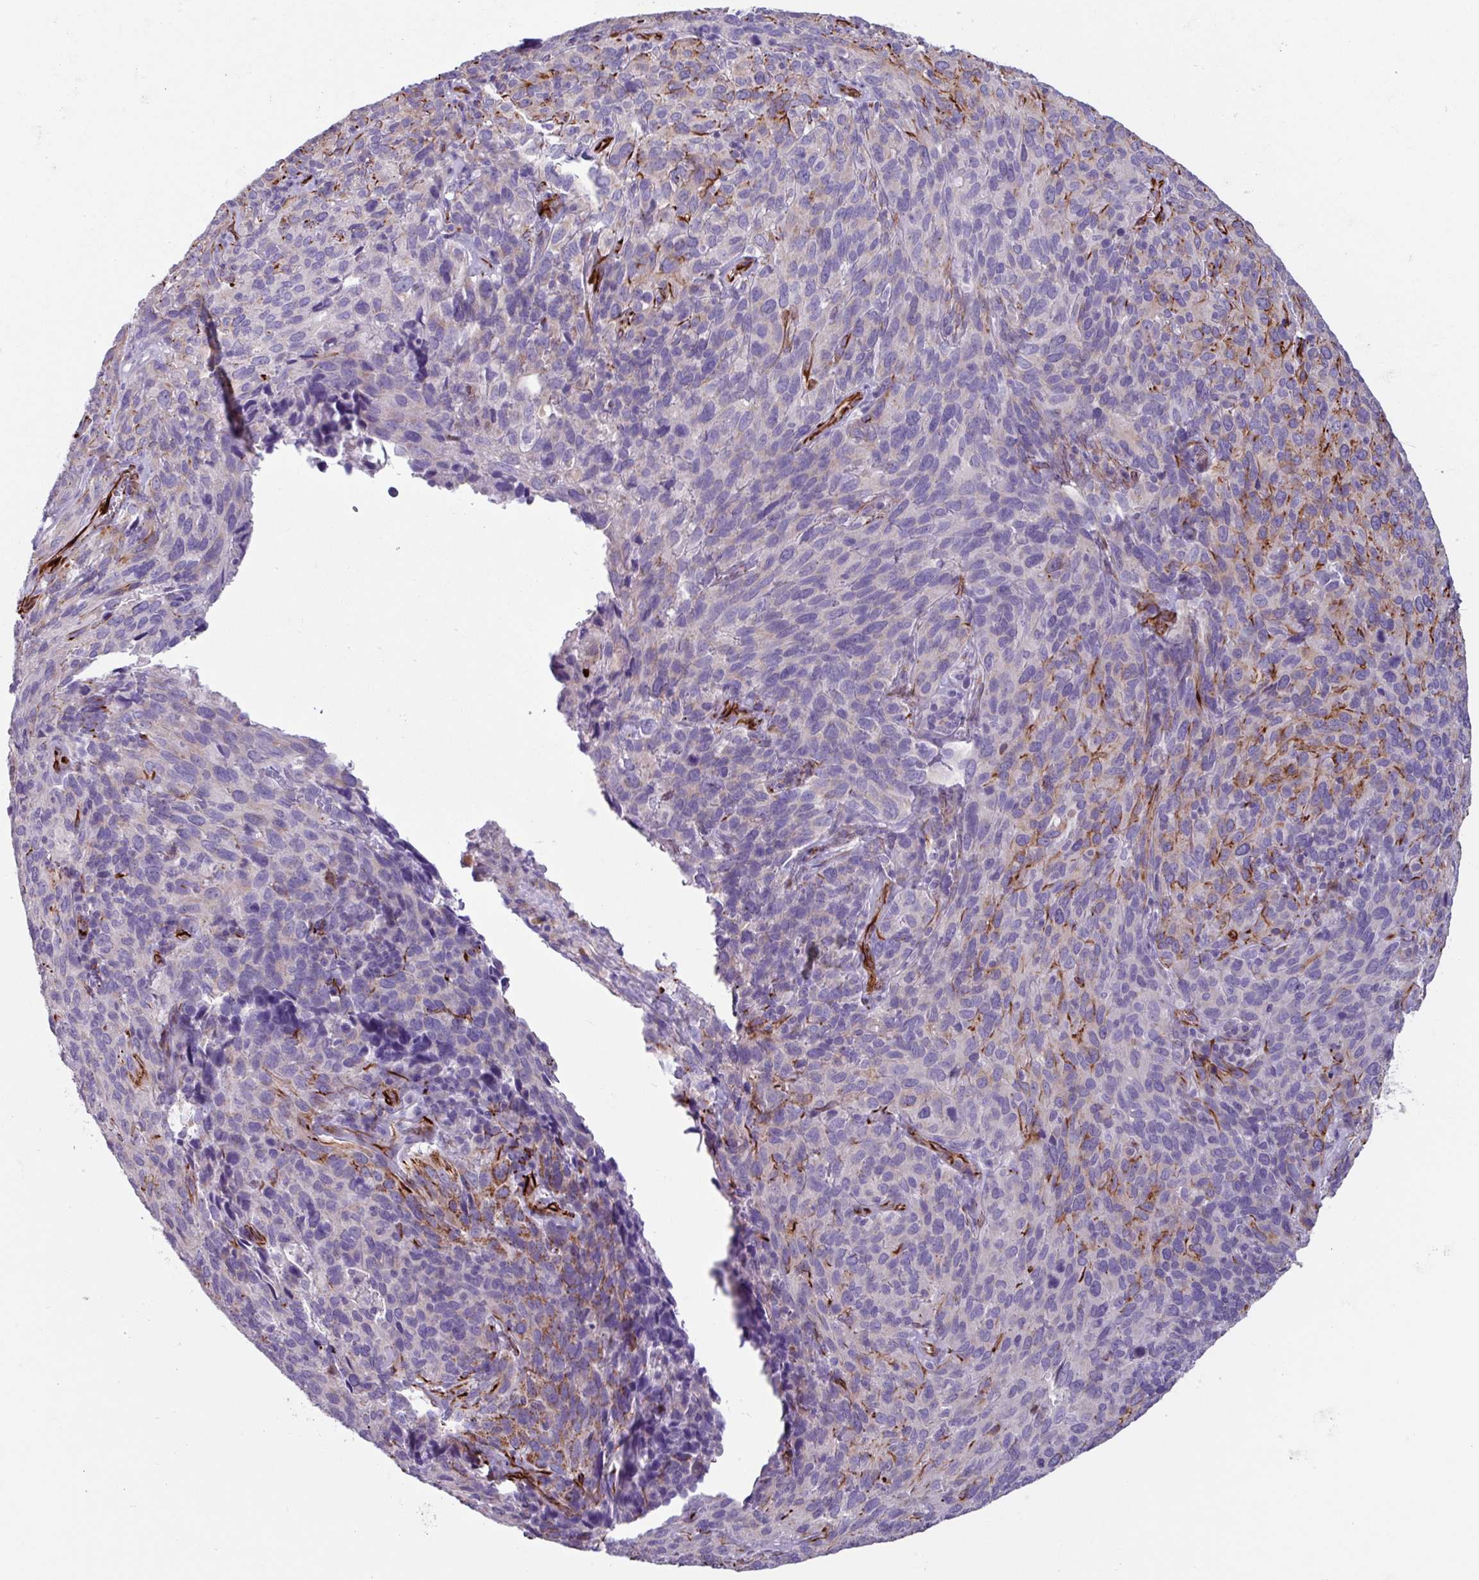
{"staining": {"intensity": "strong", "quantity": "<25%", "location": "cytoplasmic/membranous"}, "tissue": "cervical cancer", "cell_type": "Tumor cells", "image_type": "cancer", "snomed": [{"axis": "morphology", "description": "Squamous cell carcinoma, NOS"}, {"axis": "topography", "description": "Cervix"}], "caption": "DAB (3,3'-diaminobenzidine) immunohistochemical staining of cervical cancer (squamous cell carcinoma) displays strong cytoplasmic/membranous protein positivity in about <25% of tumor cells.", "gene": "BTD", "patient": {"sex": "female", "age": 51}}